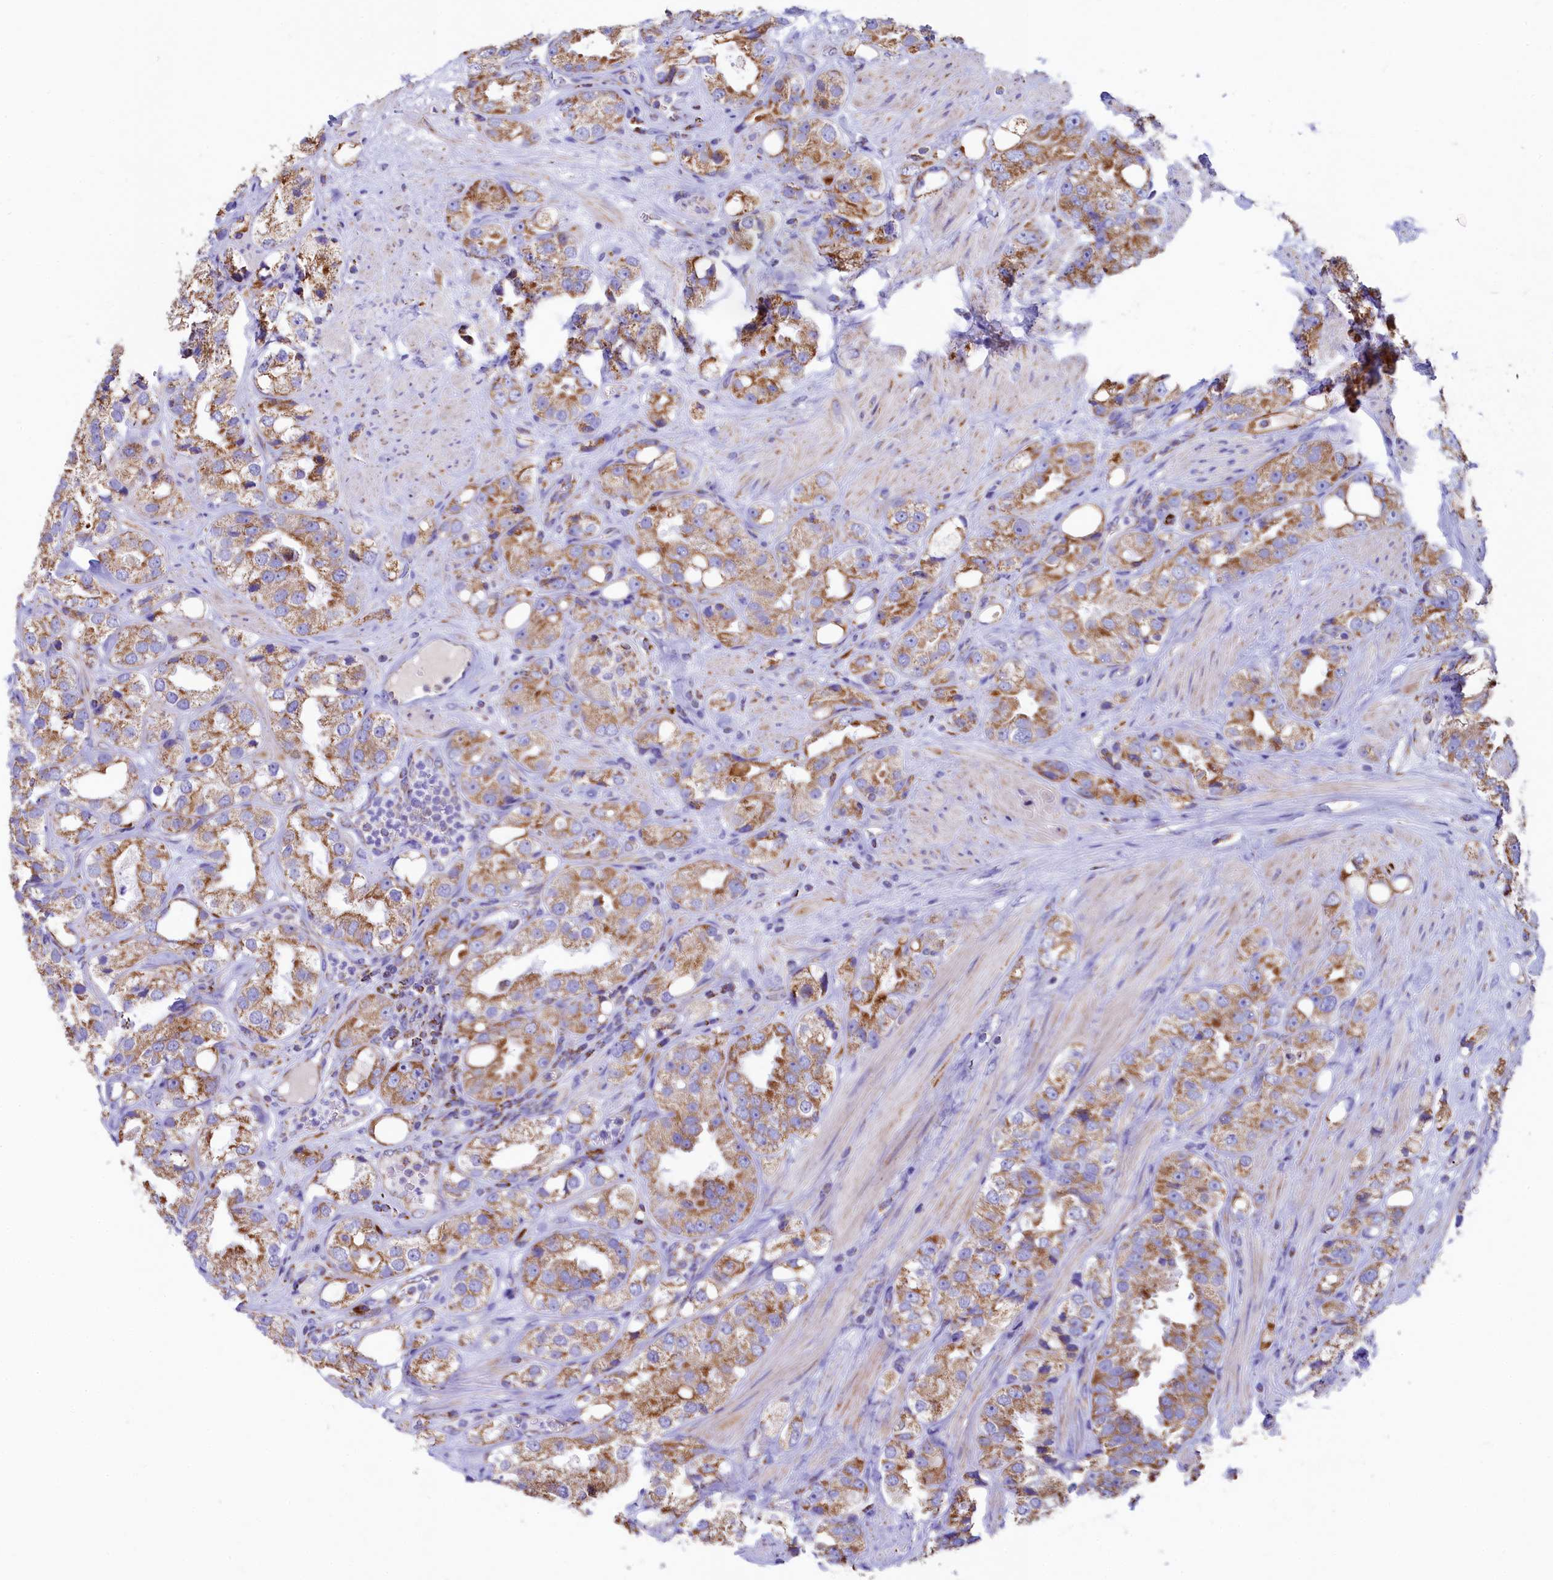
{"staining": {"intensity": "moderate", "quantity": ">75%", "location": "cytoplasmic/membranous"}, "tissue": "prostate cancer", "cell_type": "Tumor cells", "image_type": "cancer", "snomed": [{"axis": "morphology", "description": "Adenocarcinoma, NOS"}, {"axis": "topography", "description": "Prostate"}], "caption": "Immunohistochemistry histopathology image of neoplastic tissue: prostate adenocarcinoma stained using immunohistochemistry (IHC) demonstrates medium levels of moderate protein expression localized specifically in the cytoplasmic/membranous of tumor cells, appearing as a cytoplasmic/membranous brown color.", "gene": "IDH3A", "patient": {"sex": "male", "age": 79}}